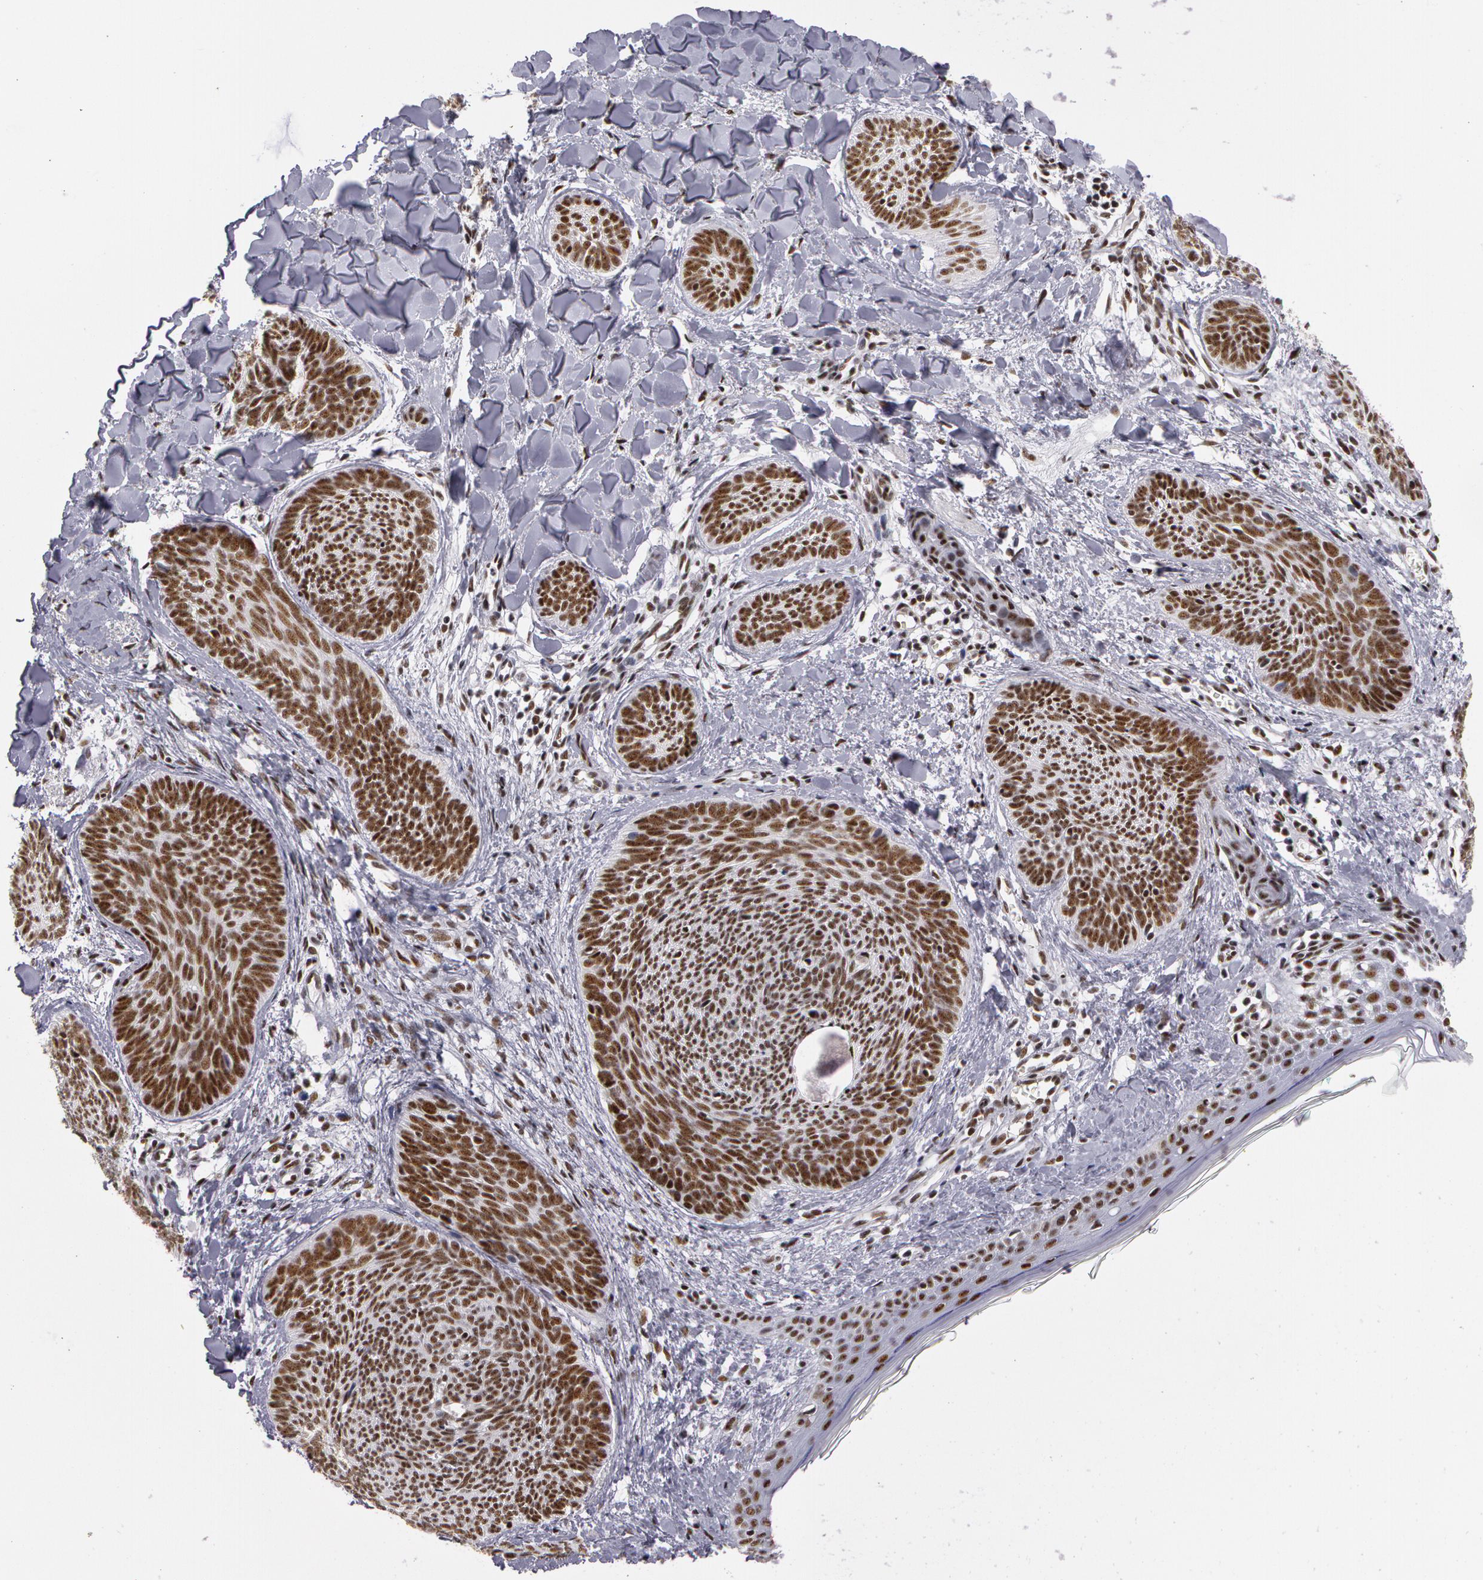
{"staining": {"intensity": "strong", "quantity": ">75%", "location": "nuclear"}, "tissue": "skin cancer", "cell_type": "Tumor cells", "image_type": "cancer", "snomed": [{"axis": "morphology", "description": "Basal cell carcinoma"}, {"axis": "topography", "description": "Skin"}], "caption": "Strong nuclear expression for a protein is identified in approximately >75% of tumor cells of skin cancer using IHC.", "gene": "PNN", "patient": {"sex": "female", "age": 81}}